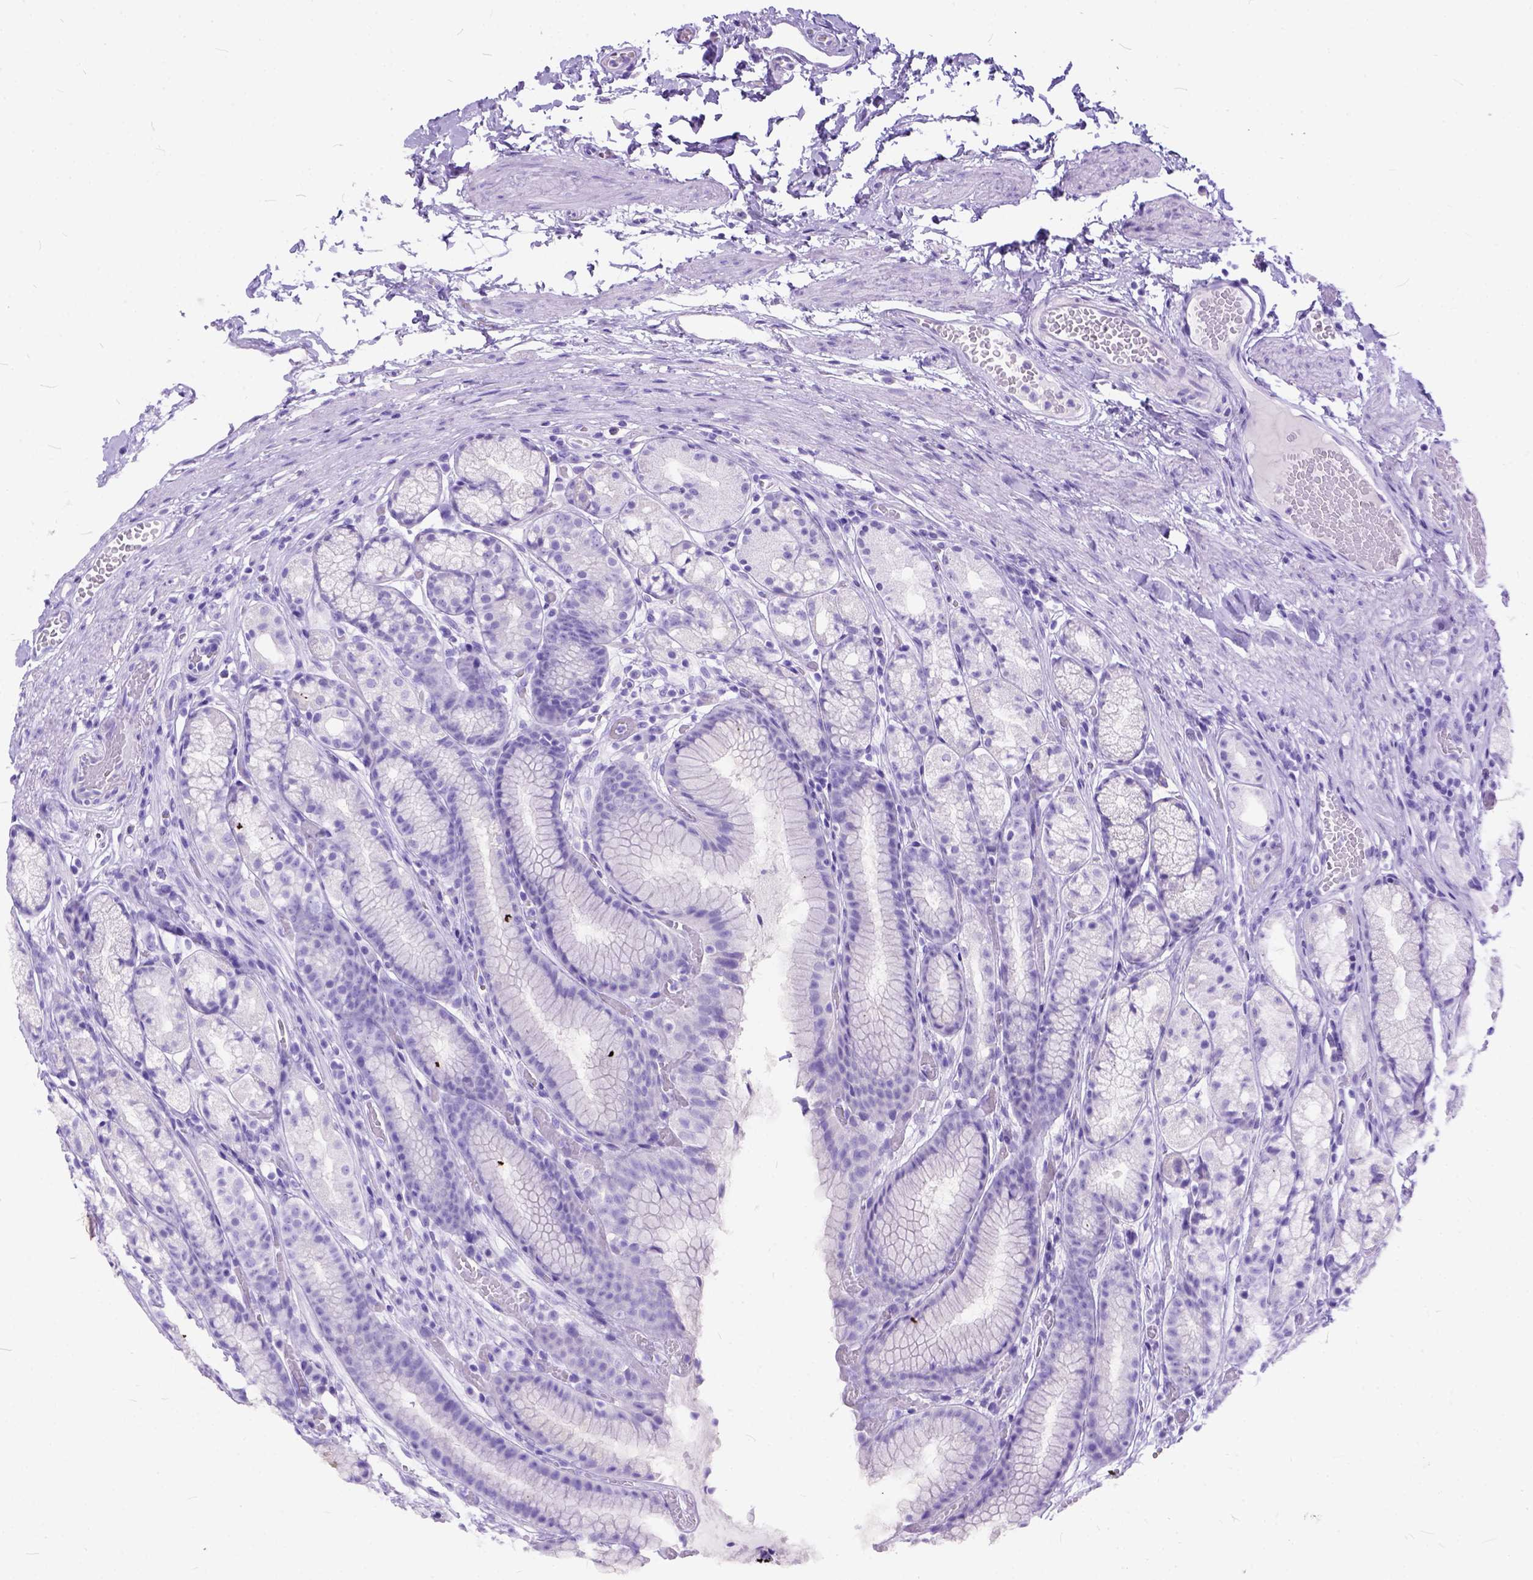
{"staining": {"intensity": "negative", "quantity": "none", "location": "none"}, "tissue": "stomach", "cell_type": "Glandular cells", "image_type": "normal", "snomed": [{"axis": "morphology", "description": "Normal tissue, NOS"}, {"axis": "topography", "description": "Stomach"}], "caption": "The micrograph shows no staining of glandular cells in normal stomach.", "gene": "C1QTNF3", "patient": {"sex": "male", "age": 70}}